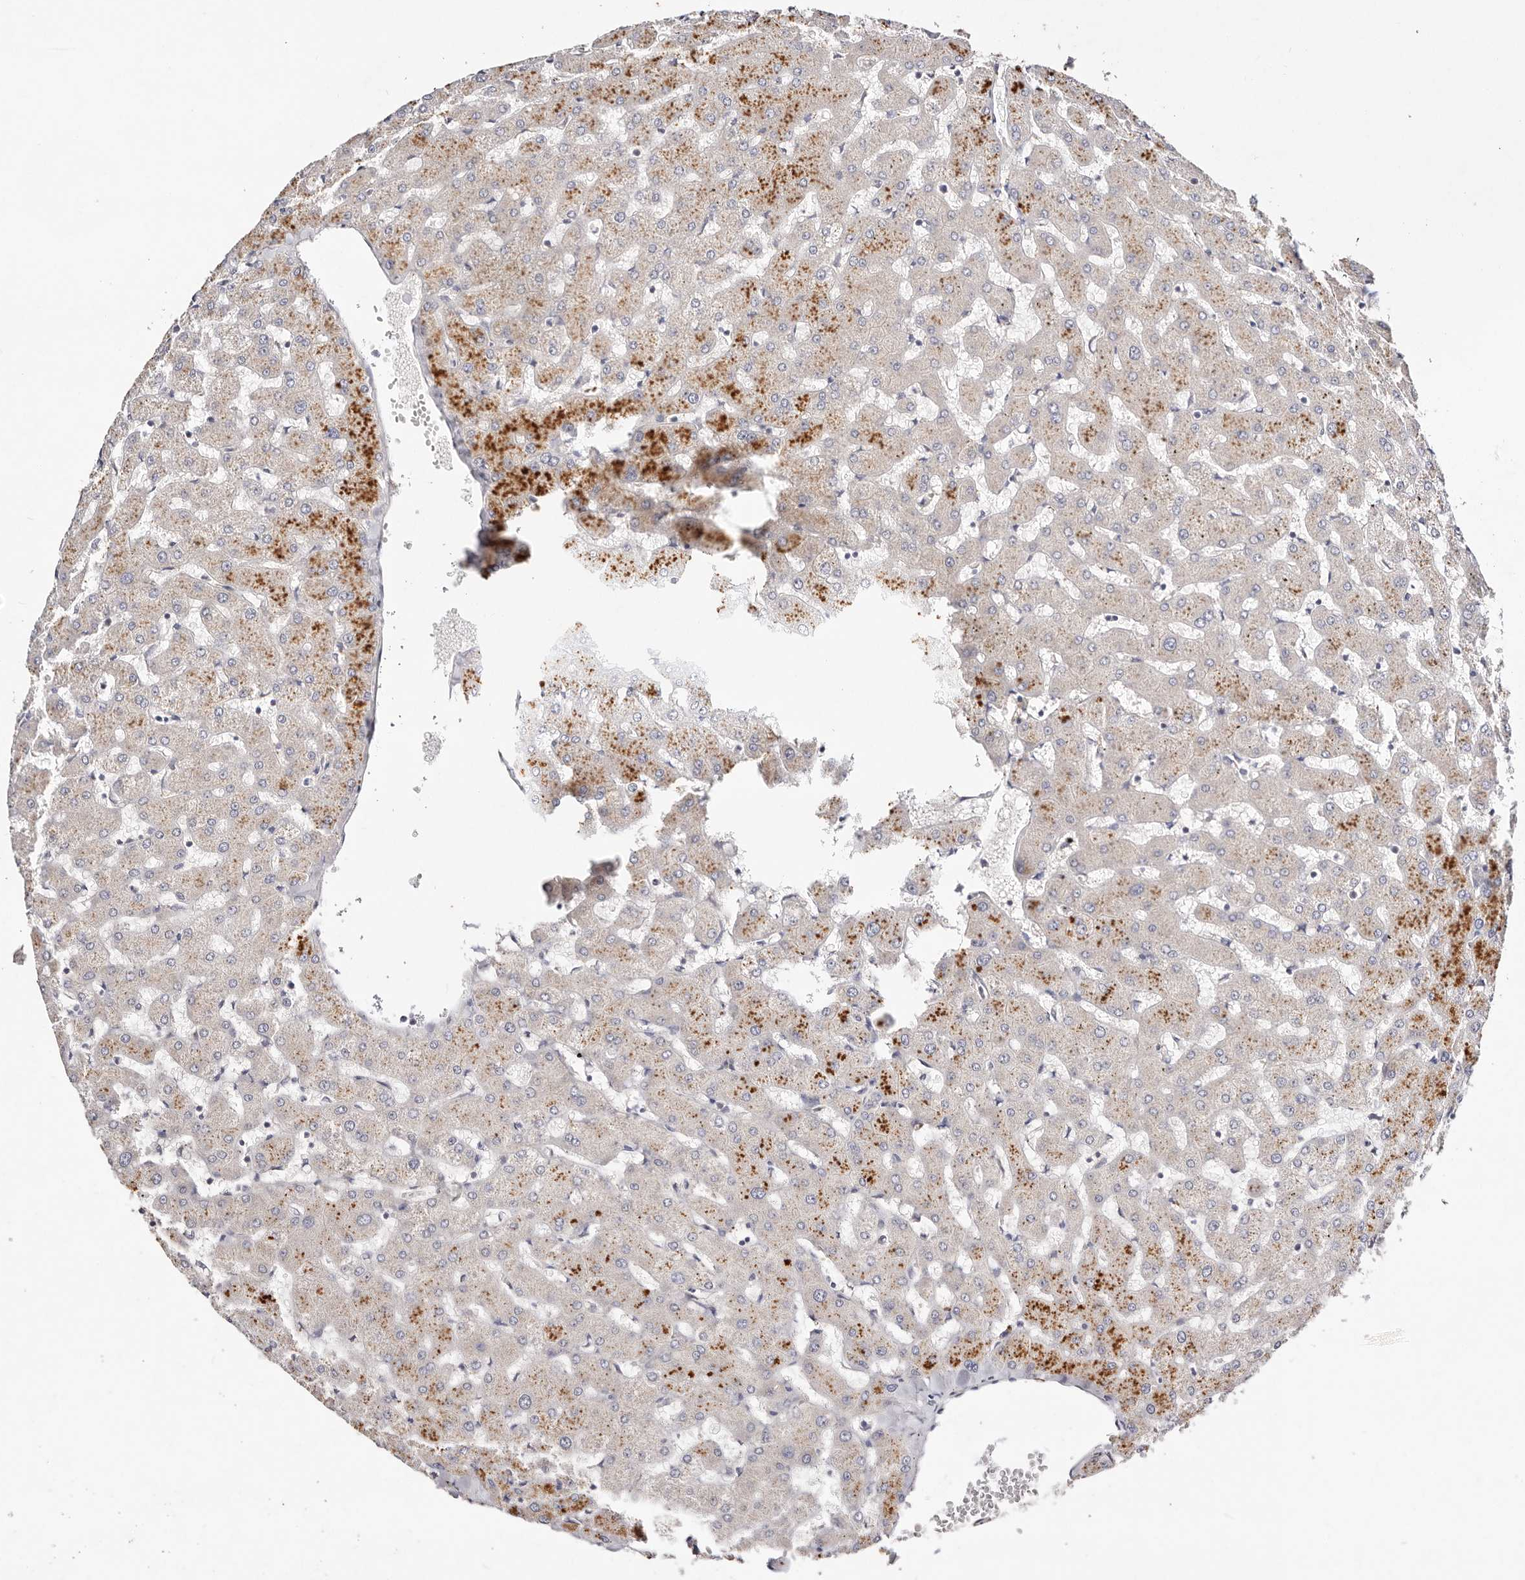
{"staining": {"intensity": "negative", "quantity": "none", "location": "none"}, "tissue": "liver", "cell_type": "Cholangiocytes", "image_type": "normal", "snomed": [{"axis": "morphology", "description": "Normal tissue, NOS"}, {"axis": "topography", "description": "Liver"}], "caption": "An IHC histopathology image of unremarkable liver is shown. There is no staining in cholangiocytes of liver.", "gene": "VIPAS39", "patient": {"sex": "female", "age": 63}}